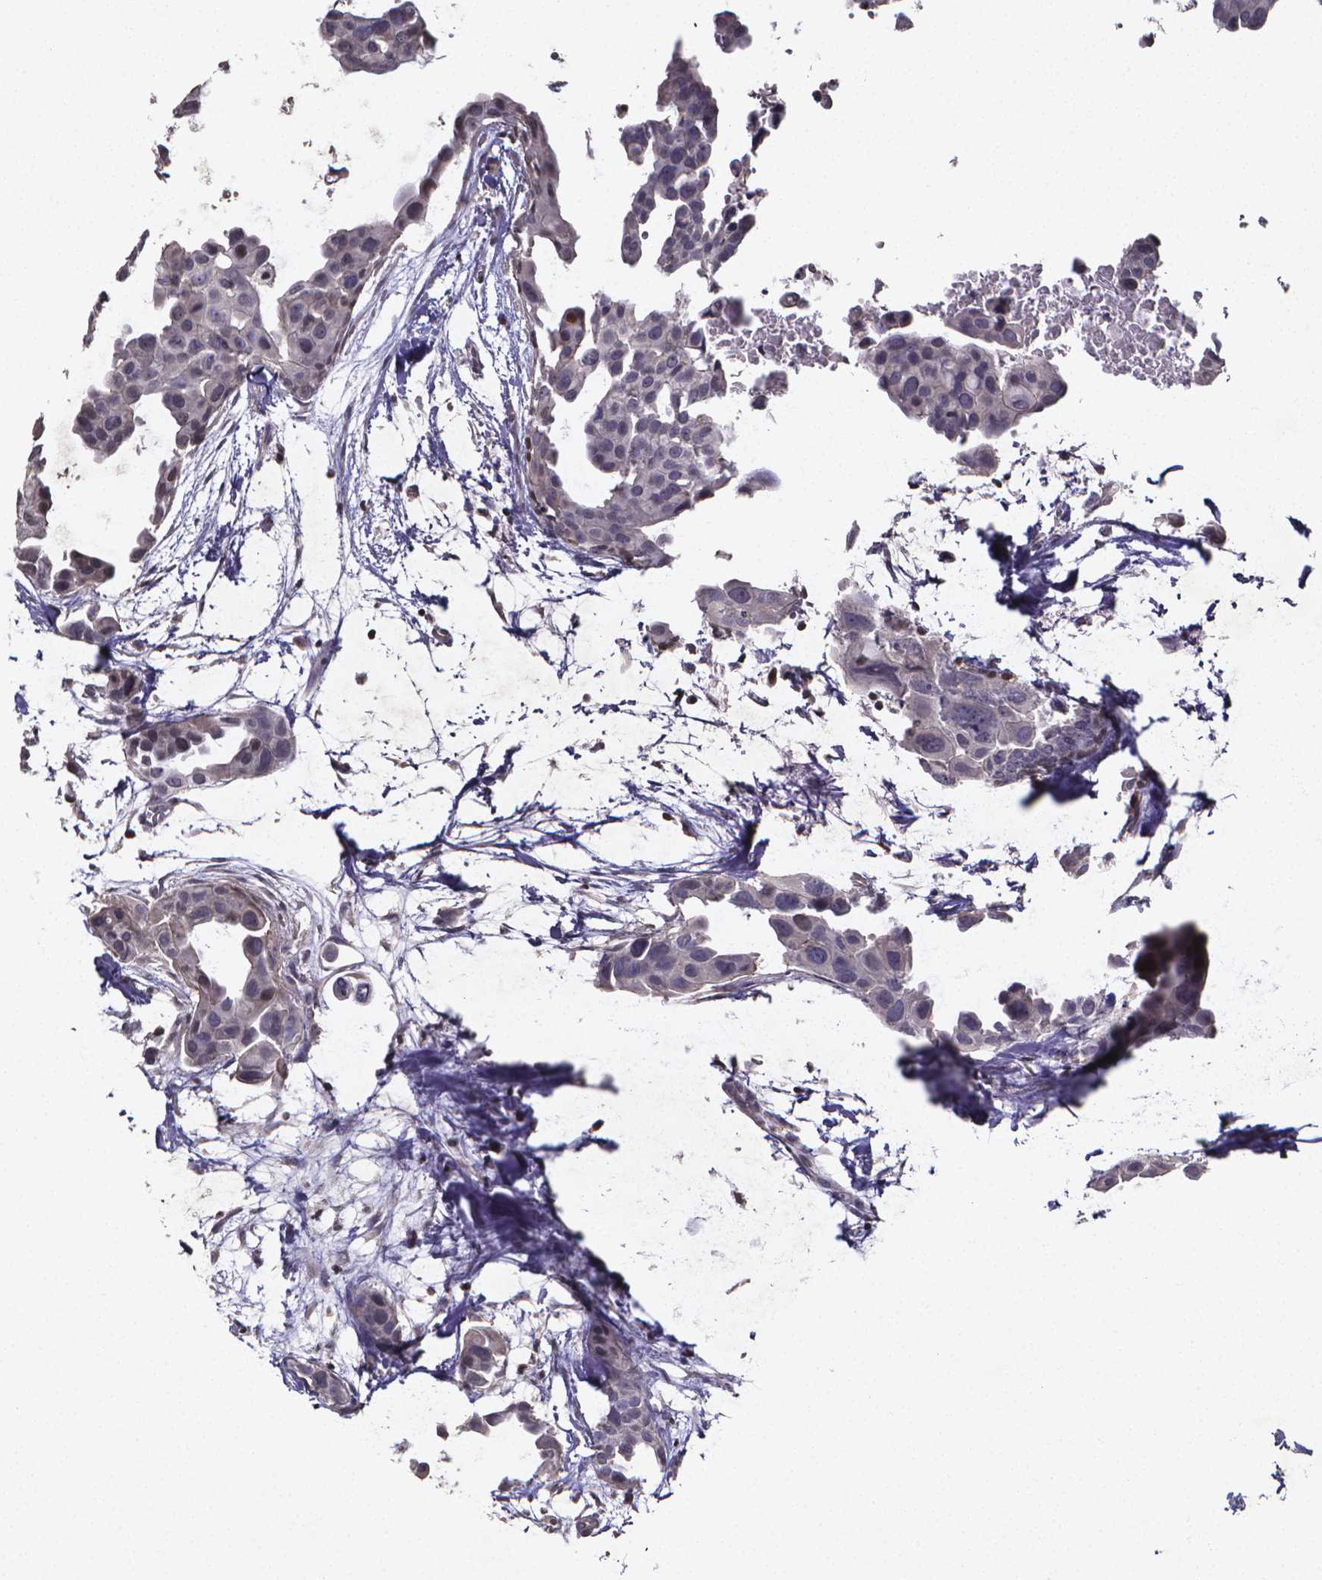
{"staining": {"intensity": "negative", "quantity": "none", "location": "none"}, "tissue": "breast cancer", "cell_type": "Tumor cells", "image_type": "cancer", "snomed": [{"axis": "morphology", "description": "Duct carcinoma"}, {"axis": "topography", "description": "Breast"}], "caption": "Immunohistochemistry image of human breast infiltrating ductal carcinoma stained for a protein (brown), which demonstrates no positivity in tumor cells.", "gene": "TP73", "patient": {"sex": "female", "age": 38}}